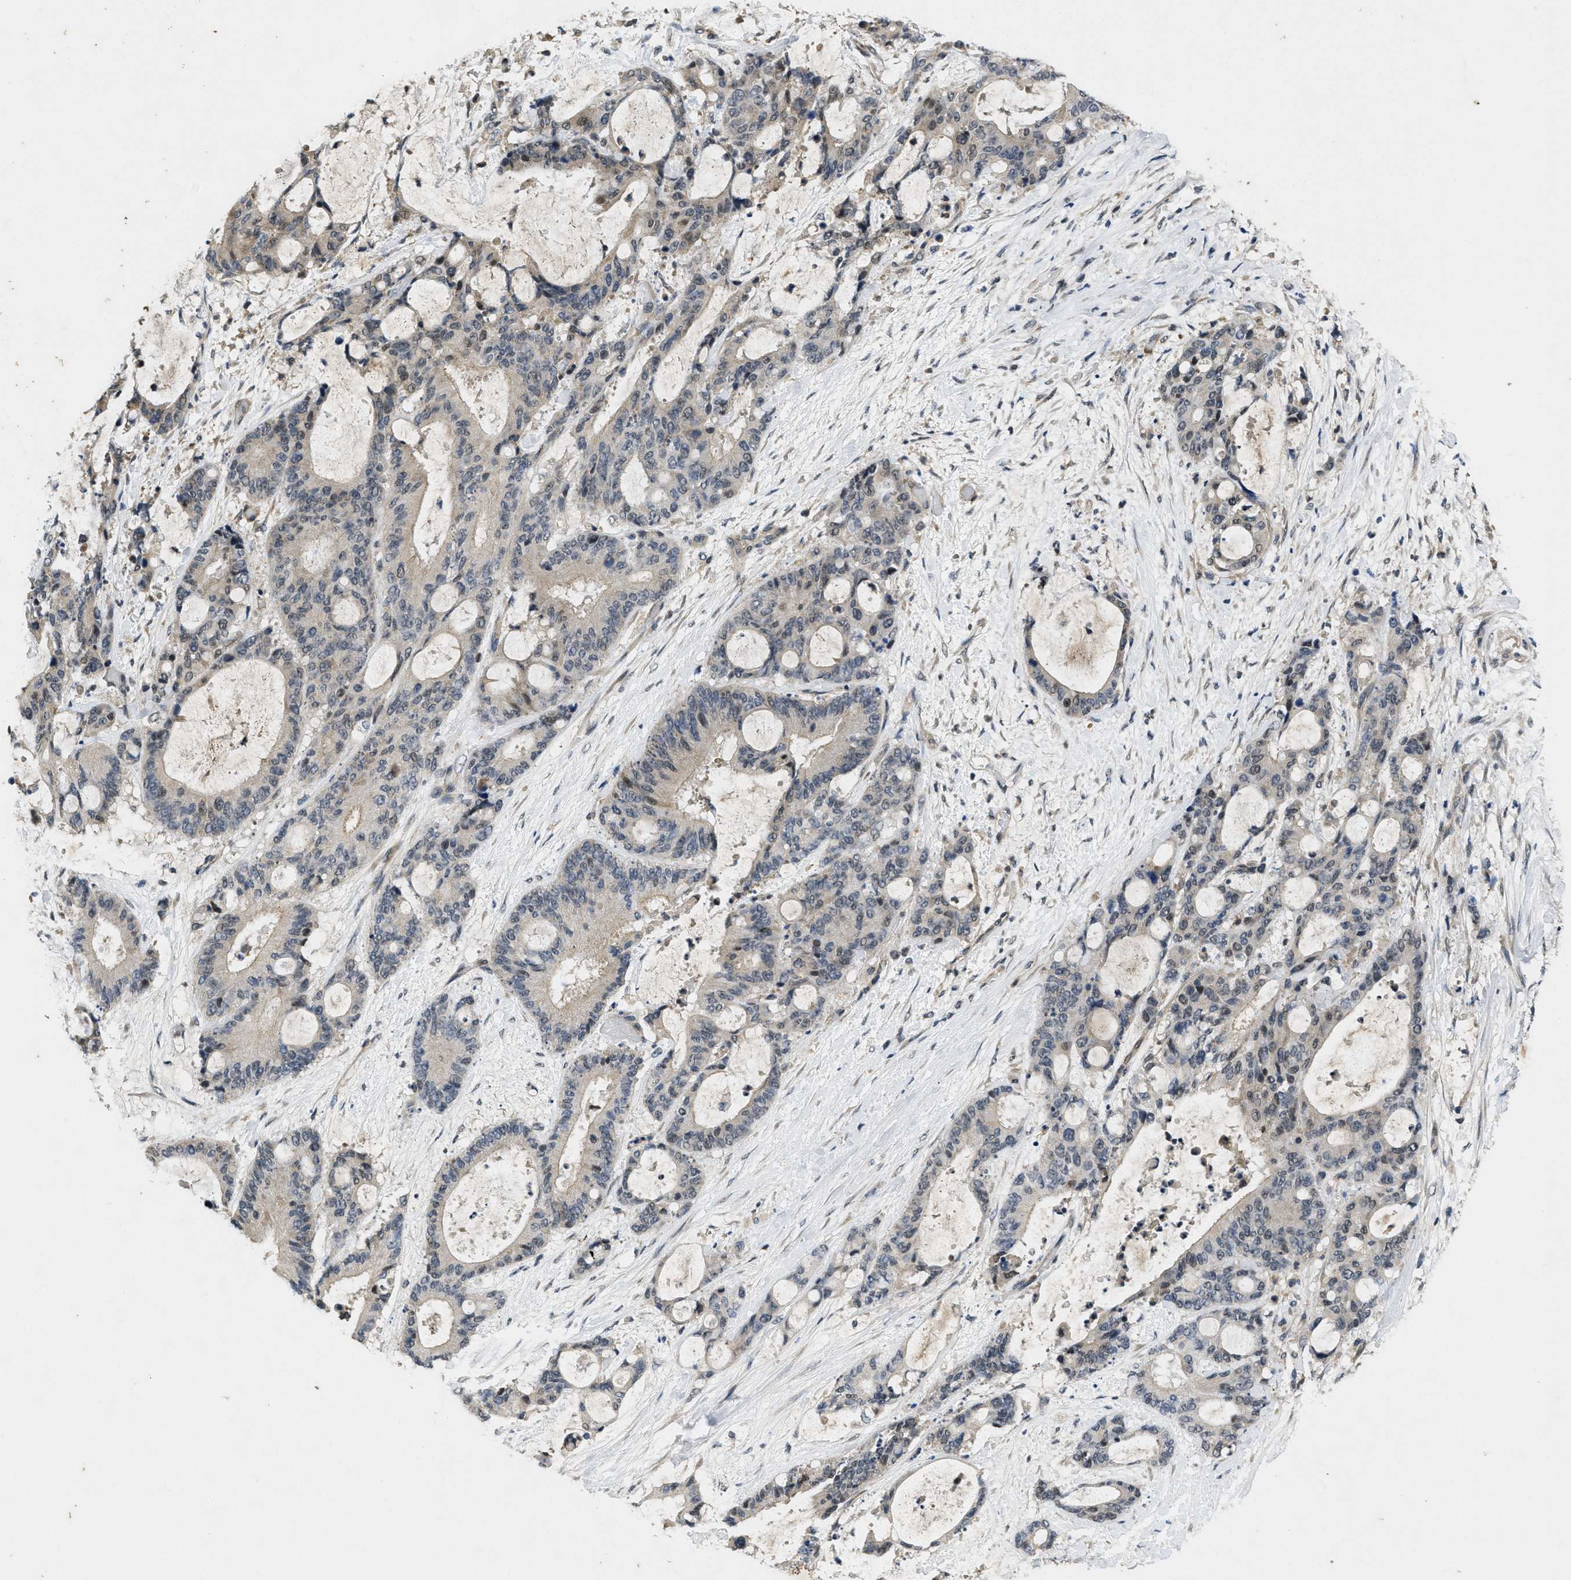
{"staining": {"intensity": "negative", "quantity": "none", "location": "none"}, "tissue": "liver cancer", "cell_type": "Tumor cells", "image_type": "cancer", "snomed": [{"axis": "morphology", "description": "Cholangiocarcinoma"}, {"axis": "topography", "description": "Liver"}], "caption": "The histopathology image reveals no staining of tumor cells in liver cholangiocarcinoma.", "gene": "PAPOLG", "patient": {"sex": "female", "age": 73}}